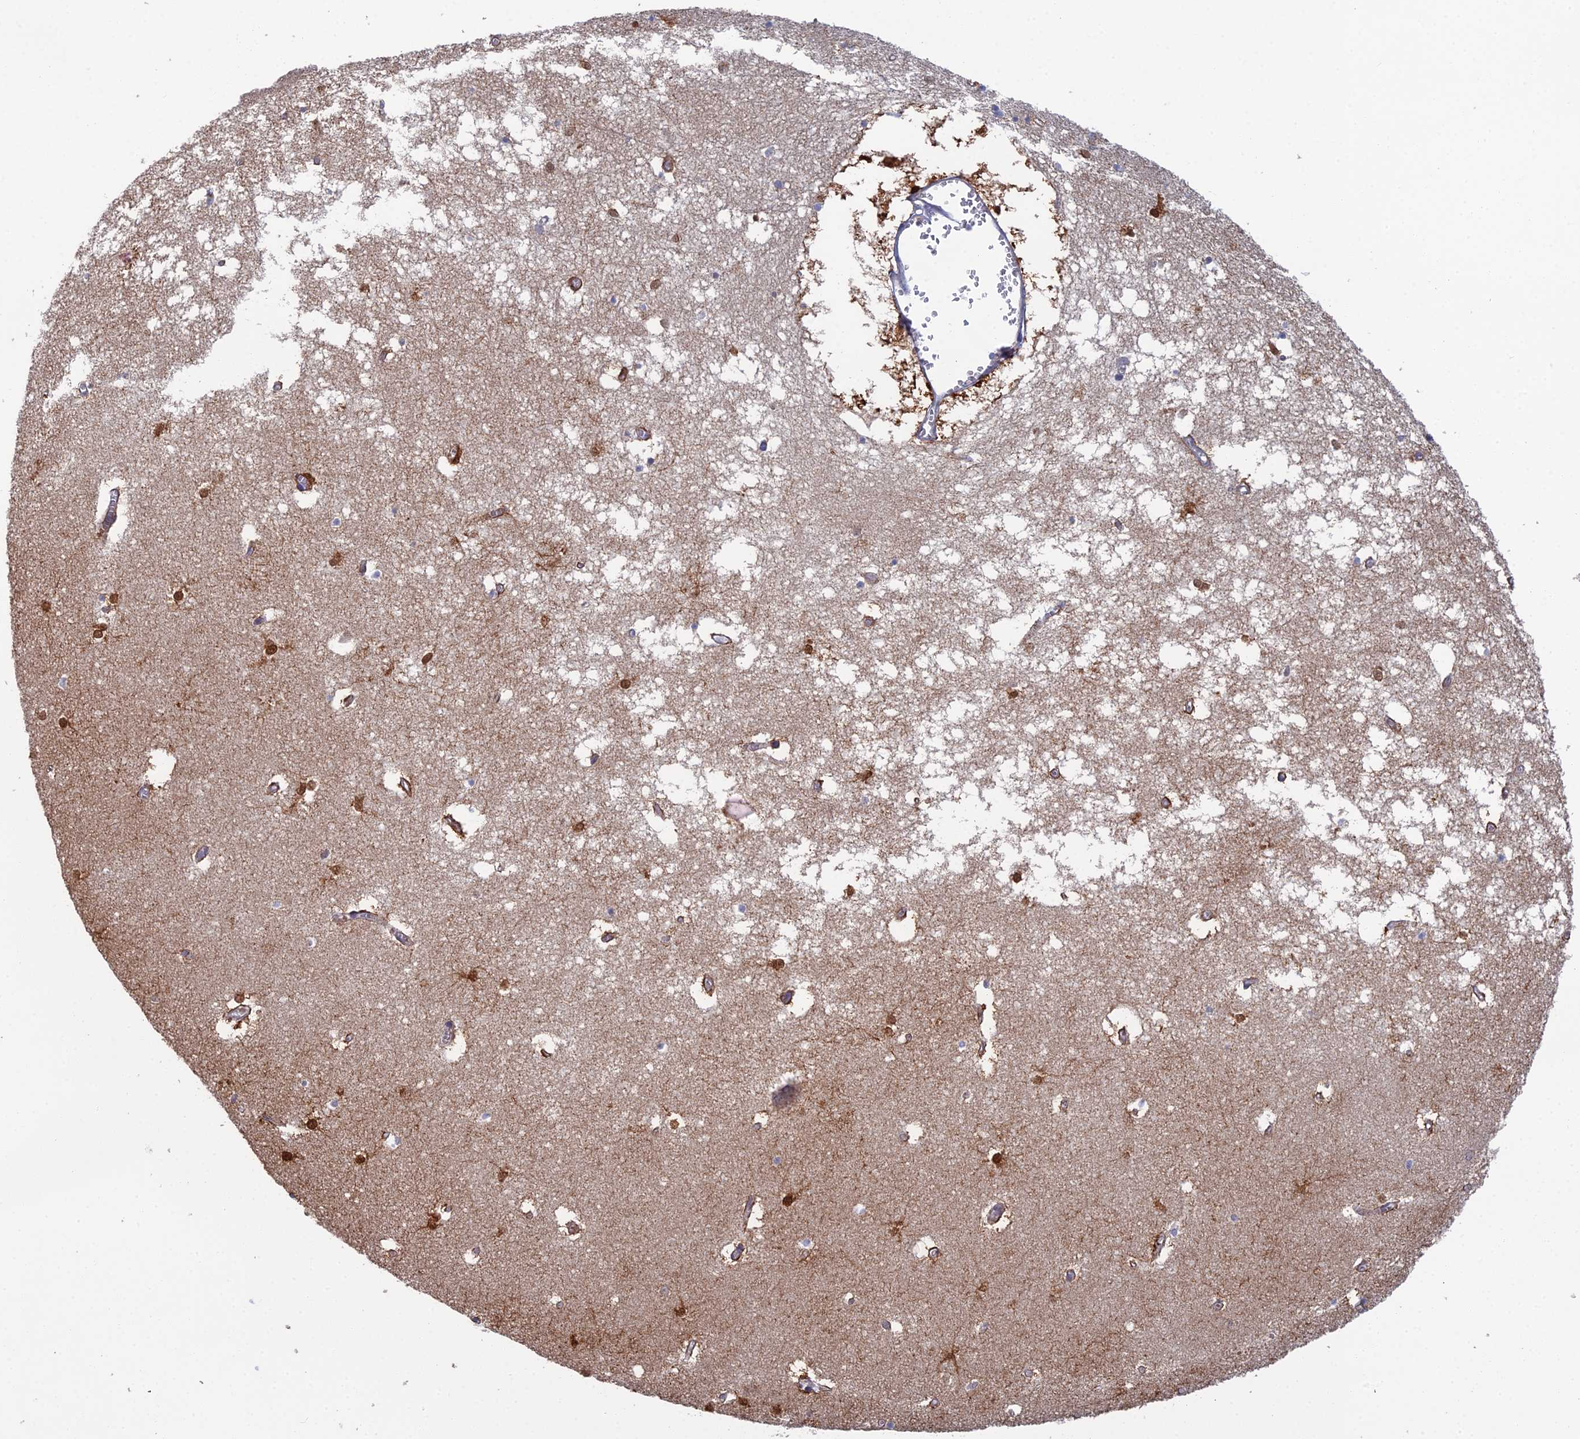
{"staining": {"intensity": "moderate", "quantity": "<25%", "location": "cytoplasmic/membranous,nuclear"}, "tissue": "hippocampus", "cell_type": "Glial cells", "image_type": "normal", "snomed": [{"axis": "morphology", "description": "Normal tissue, NOS"}, {"axis": "topography", "description": "Hippocampus"}], "caption": "A high-resolution image shows immunohistochemistry (IHC) staining of benign hippocampus, which reveals moderate cytoplasmic/membranous,nuclear expression in approximately <25% of glial cells. The staining was performed using DAB (3,3'-diaminobenzidine), with brown indicating positive protein expression. Nuclei are stained blue with hematoxylin.", "gene": "ARL16", "patient": {"sex": "male", "age": 70}}